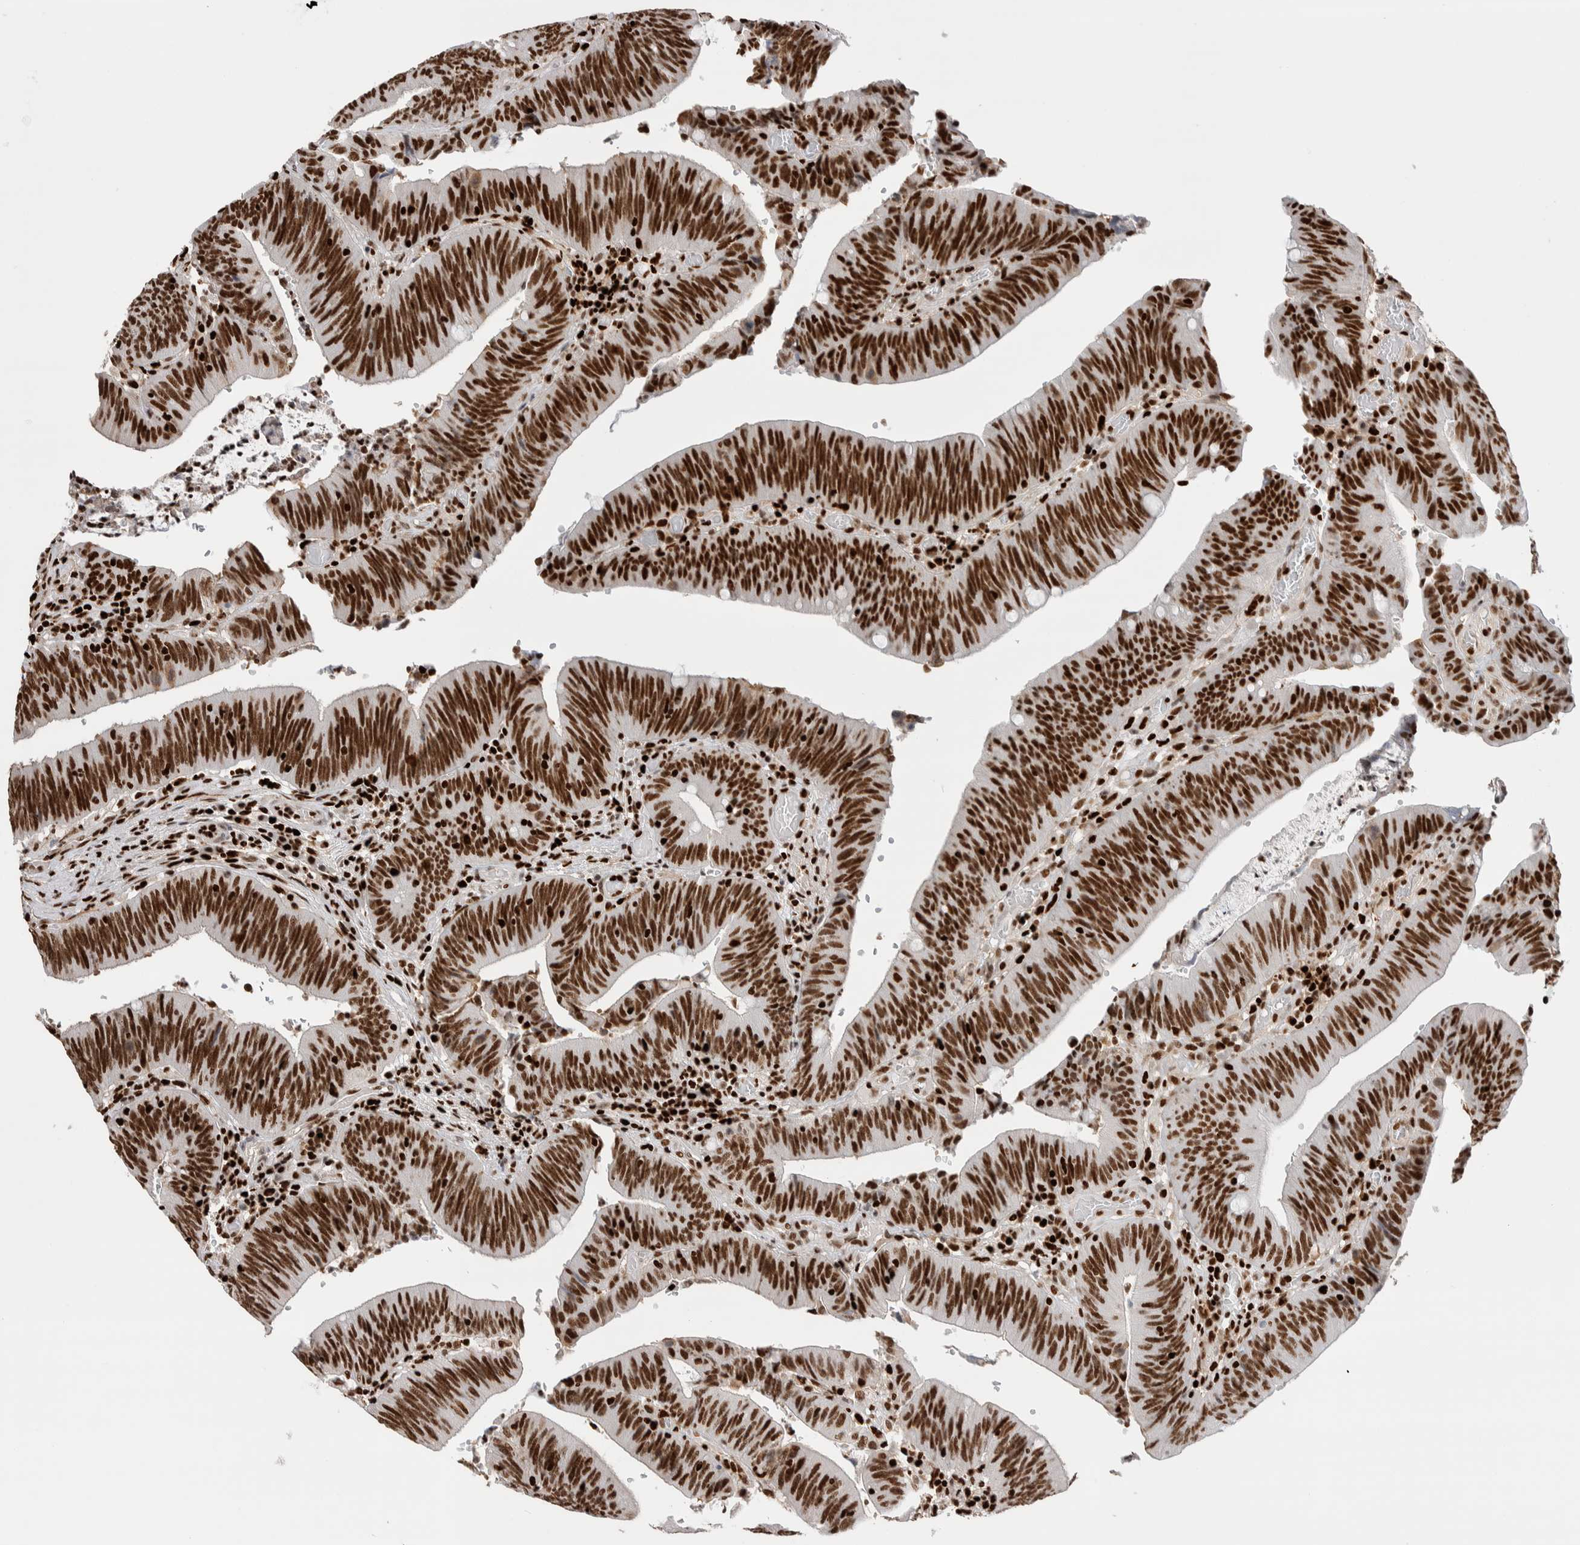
{"staining": {"intensity": "strong", "quantity": ">75%", "location": "nuclear"}, "tissue": "colorectal cancer", "cell_type": "Tumor cells", "image_type": "cancer", "snomed": [{"axis": "morphology", "description": "Normal tissue, NOS"}, {"axis": "morphology", "description": "Adenocarcinoma, NOS"}, {"axis": "topography", "description": "Rectum"}], "caption": "Immunohistochemical staining of colorectal cancer displays strong nuclear protein positivity in about >75% of tumor cells. (DAB (3,3'-diaminobenzidine) = brown stain, brightfield microscopy at high magnification).", "gene": "RNASEK-C17orf49", "patient": {"sex": "female", "age": 66}}